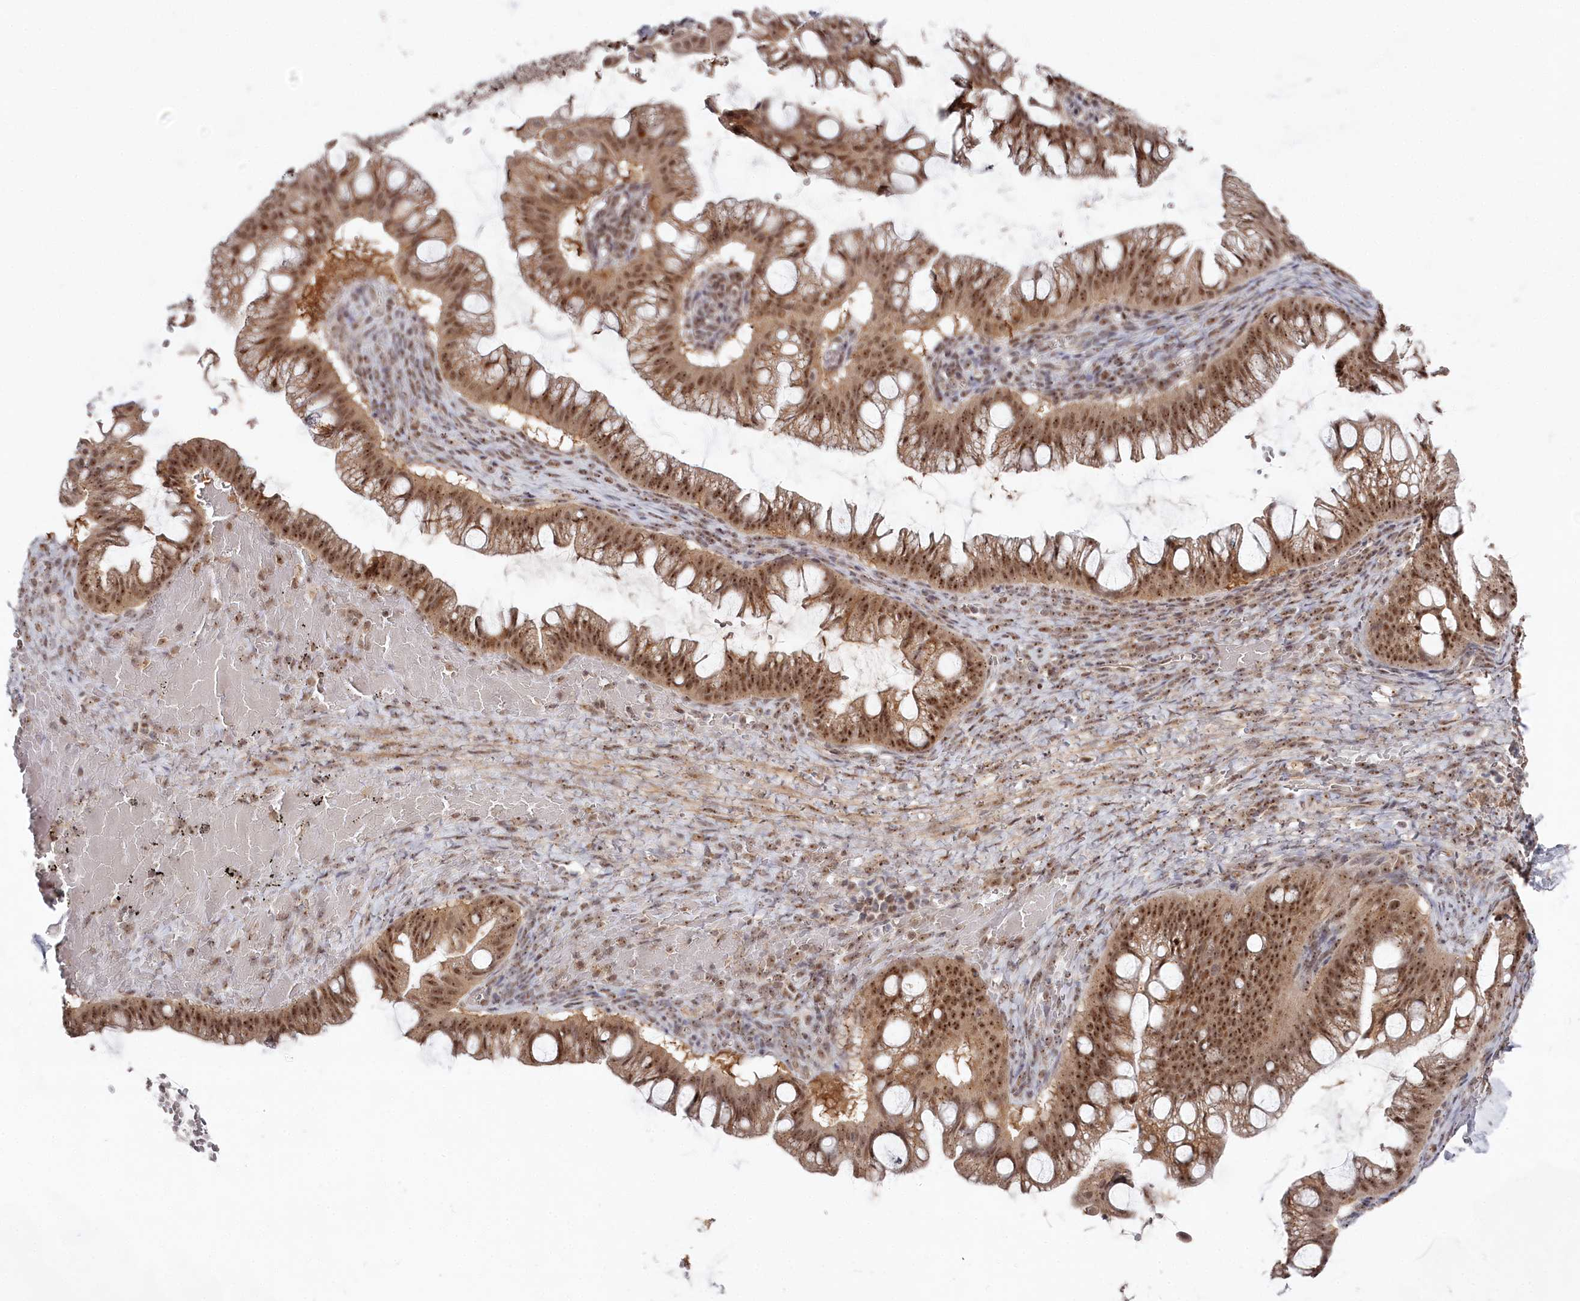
{"staining": {"intensity": "moderate", "quantity": ">75%", "location": "cytoplasmic/membranous,nuclear"}, "tissue": "ovarian cancer", "cell_type": "Tumor cells", "image_type": "cancer", "snomed": [{"axis": "morphology", "description": "Cystadenocarcinoma, mucinous, NOS"}, {"axis": "topography", "description": "Ovary"}], "caption": "Moderate cytoplasmic/membranous and nuclear staining is identified in approximately >75% of tumor cells in ovarian cancer (mucinous cystadenocarcinoma). Immunohistochemistry (ihc) stains the protein of interest in brown and the nuclei are stained blue.", "gene": "EXOSC1", "patient": {"sex": "female", "age": 73}}